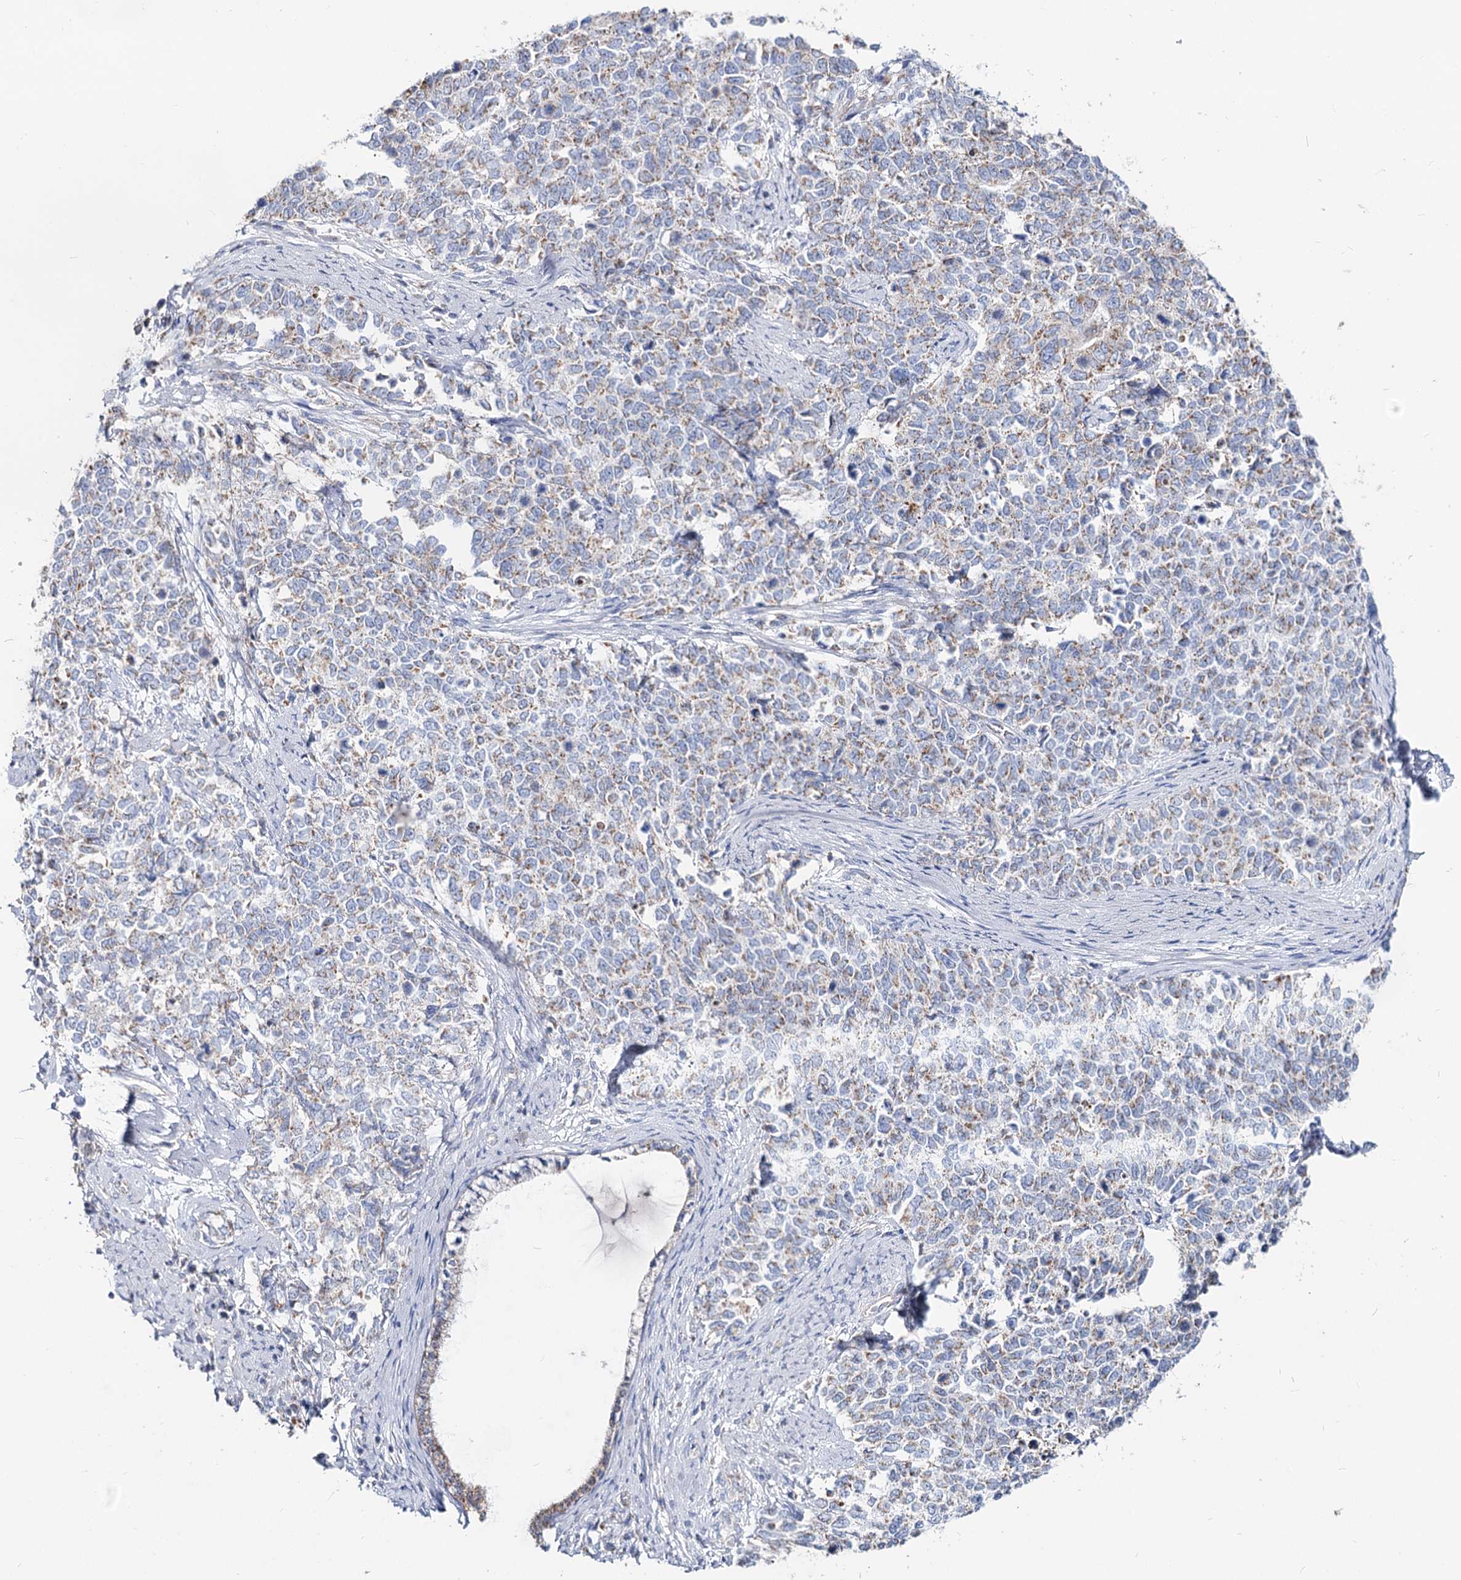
{"staining": {"intensity": "weak", "quantity": "<25%", "location": "cytoplasmic/membranous"}, "tissue": "cervical cancer", "cell_type": "Tumor cells", "image_type": "cancer", "snomed": [{"axis": "morphology", "description": "Squamous cell carcinoma, NOS"}, {"axis": "topography", "description": "Cervix"}], "caption": "Immunohistochemistry (IHC) histopathology image of cervical cancer stained for a protein (brown), which displays no staining in tumor cells.", "gene": "MCCC2", "patient": {"sex": "female", "age": 63}}